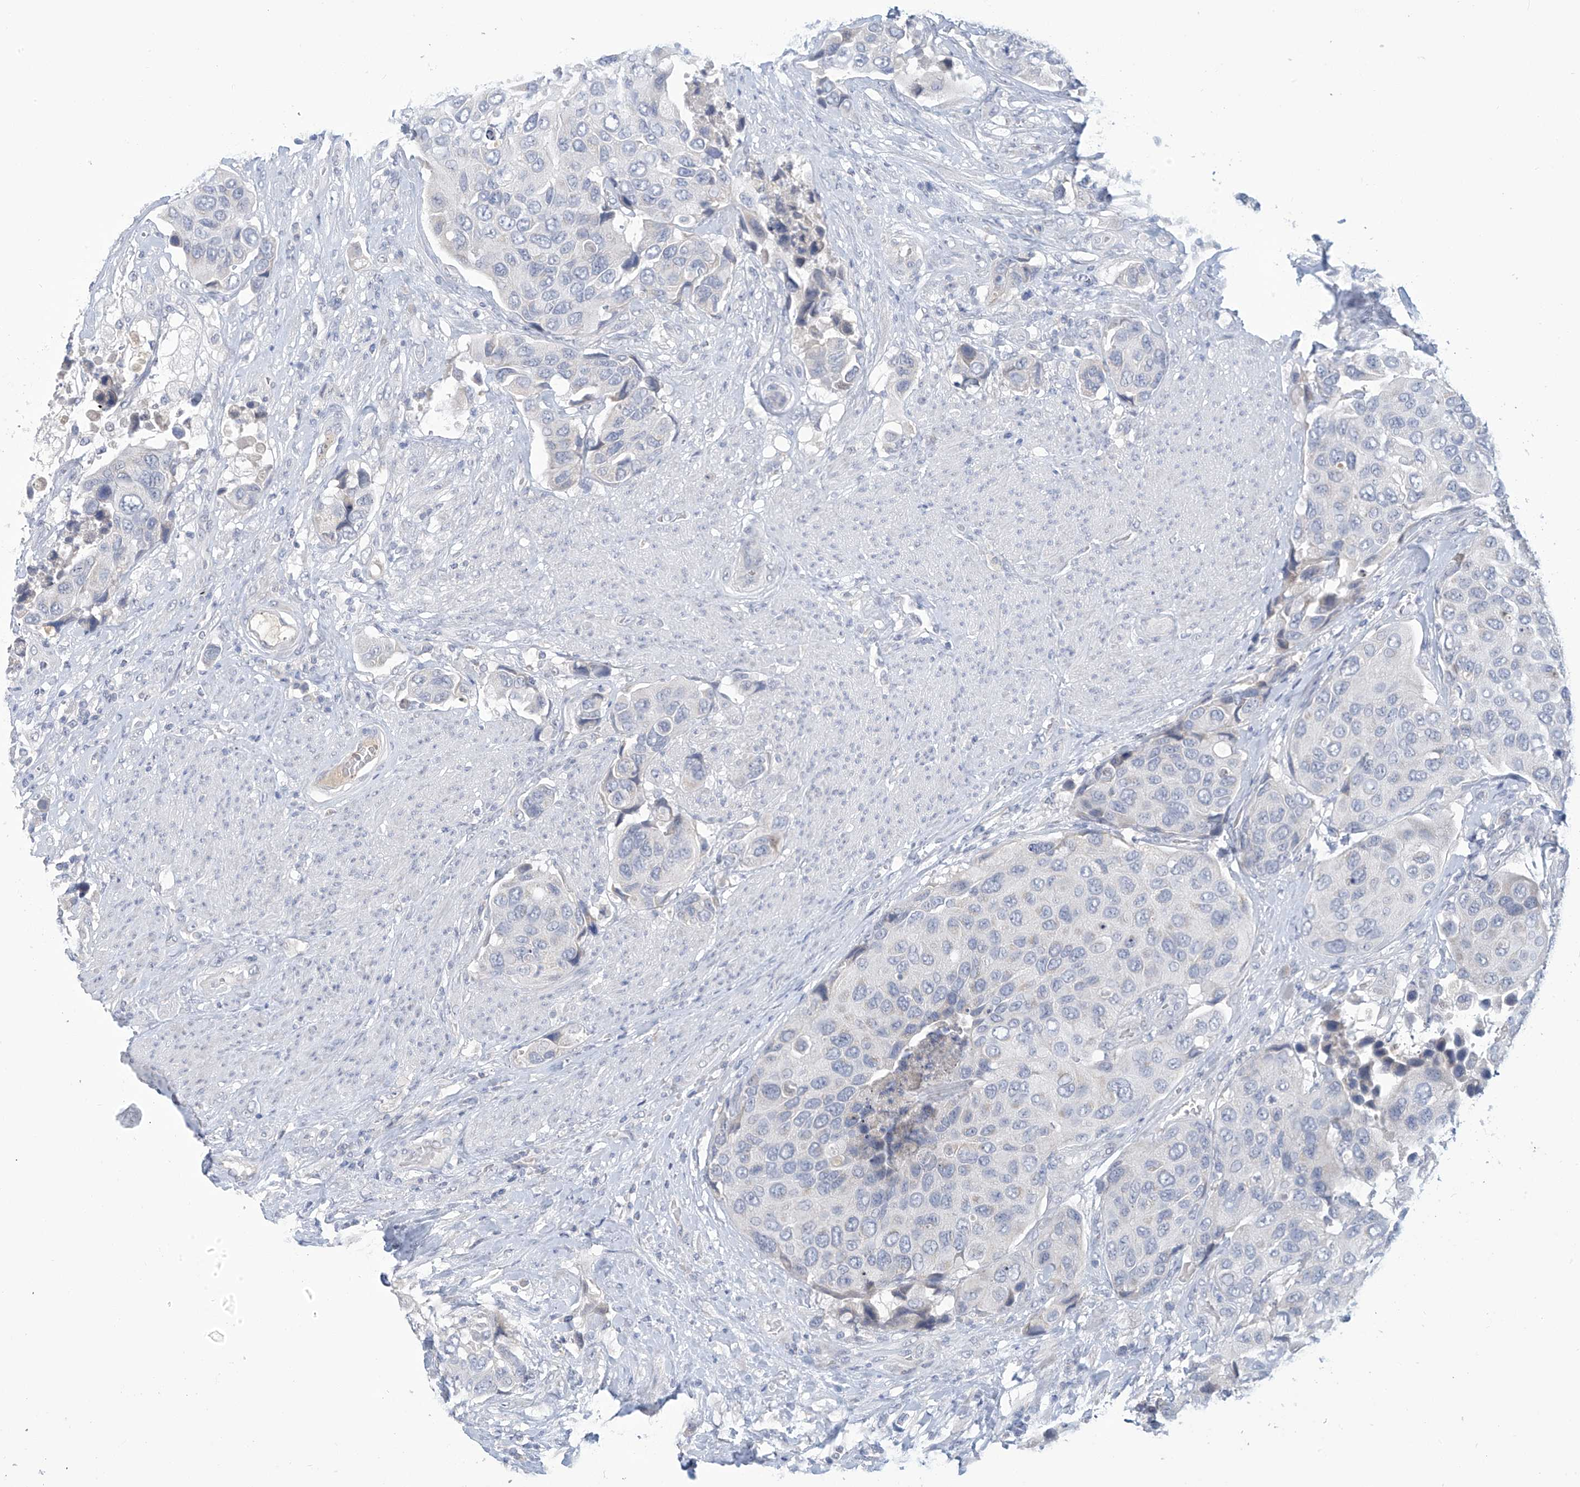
{"staining": {"intensity": "negative", "quantity": "none", "location": "none"}, "tissue": "urothelial cancer", "cell_type": "Tumor cells", "image_type": "cancer", "snomed": [{"axis": "morphology", "description": "Urothelial carcinoma, High grade"}, {"axis": "topography", "description": "Urinary bladder"}], "caption": "Immunohistochemistry (IHC) histopathology image of neoplastic tissue: human high-grade urothelial carcinoma stained with DAB (3,3'-diaminobenzidine) exhibits no significant protein staining in tumor cells.", "gene": "IBA57", "patient": {"sex": "male", "age": 74}}